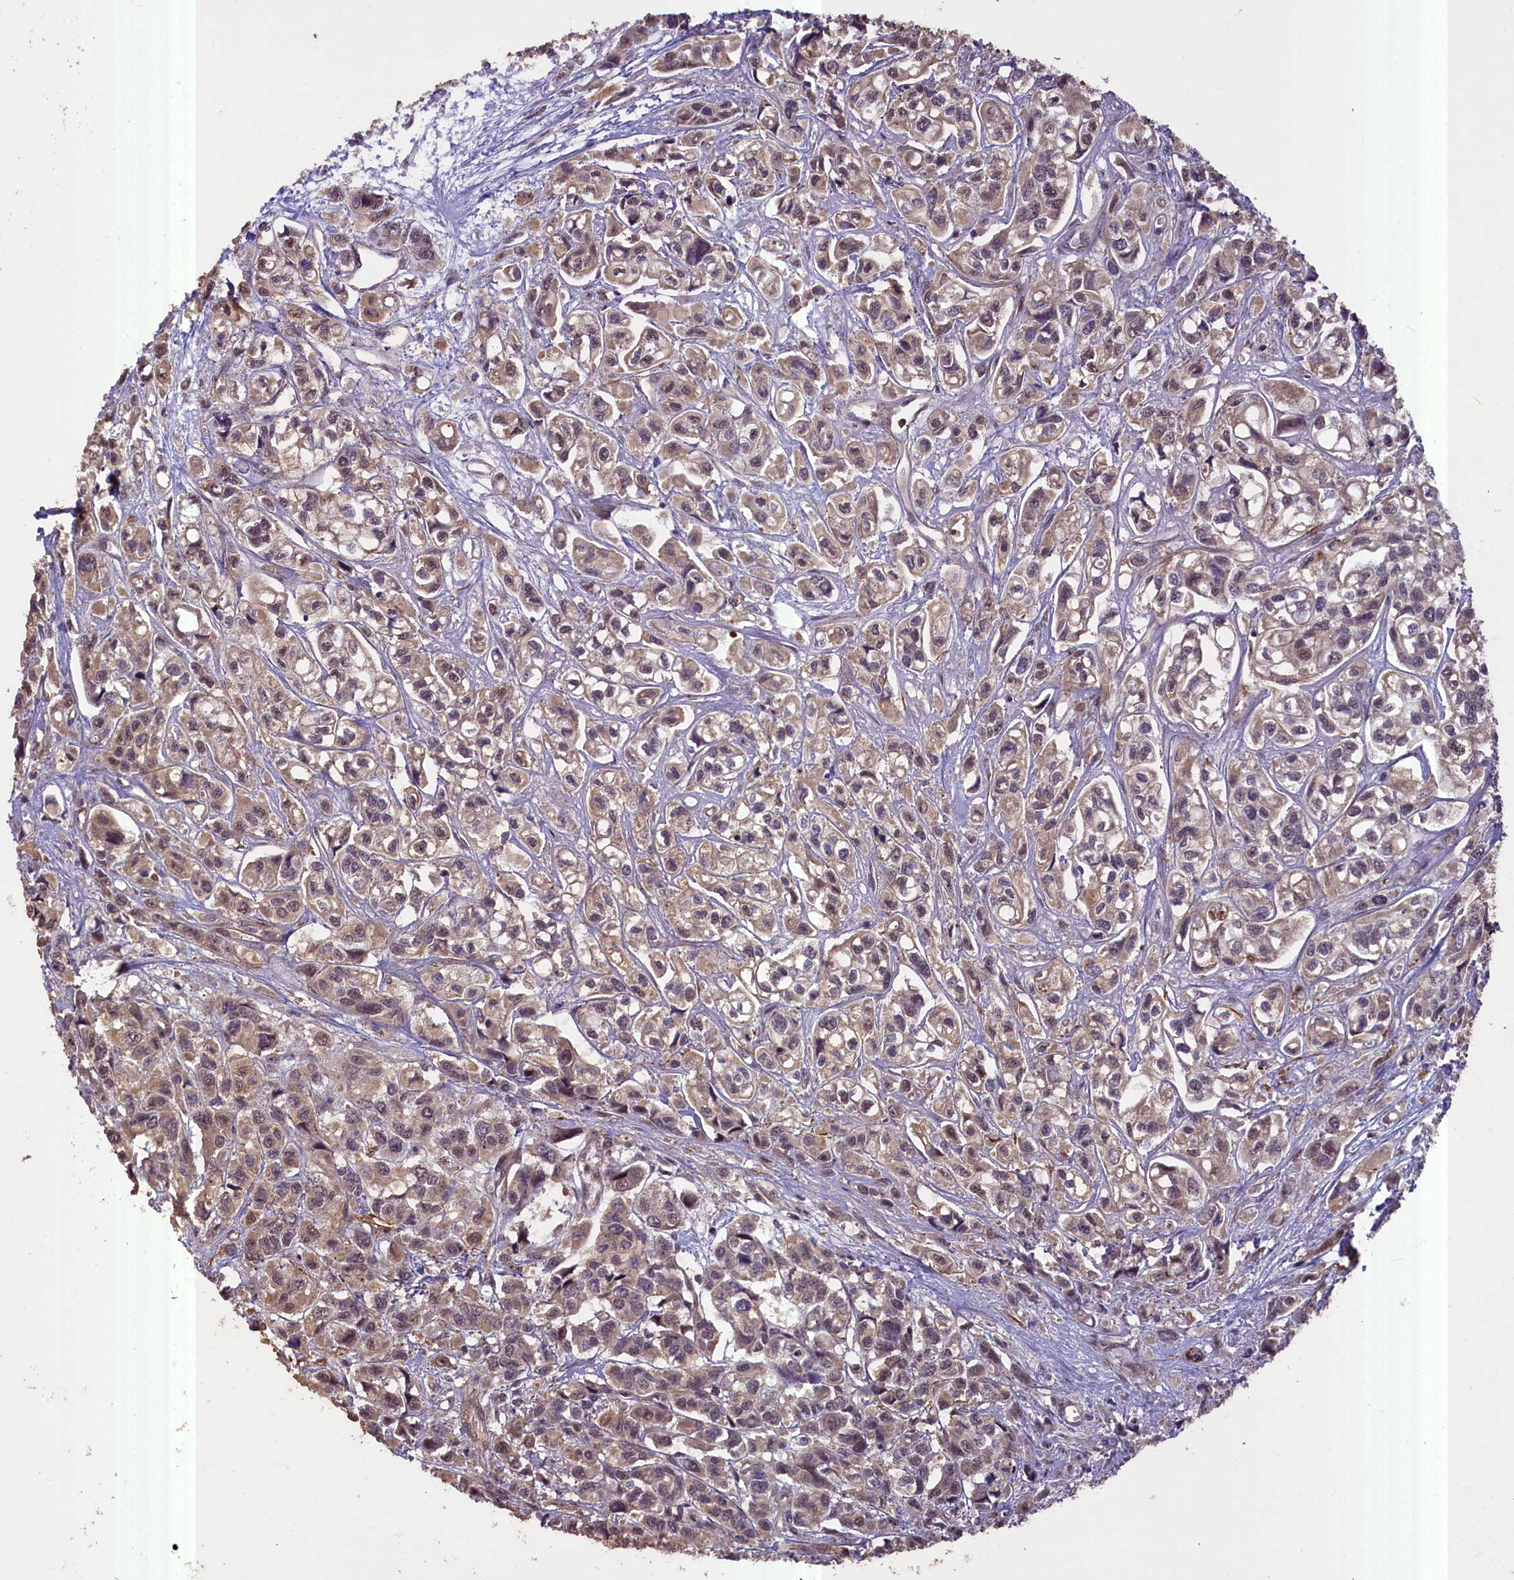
{"staining": {"intensity": "moderate", "quantity": ">75%", "location": "cytoplasmic/membranous"}, "tissue": "urothelial cancer", "cell_type": "Tumor cells", "image_type": "cancer", "snomed": [{"axis": "morphology", "description": "Urothelial carcinoma, High grade"}, {"axis": "topography", "description": "Urinary bladder"}], "caption": "Moderate cytoplasmic/membranous expression for a protein is present in about >75% of tumor cells of urothelial cancer using immunohistochemistry (IHC).", "gene": "FUZ", "patient": {"sex": "male", "age": 67}}